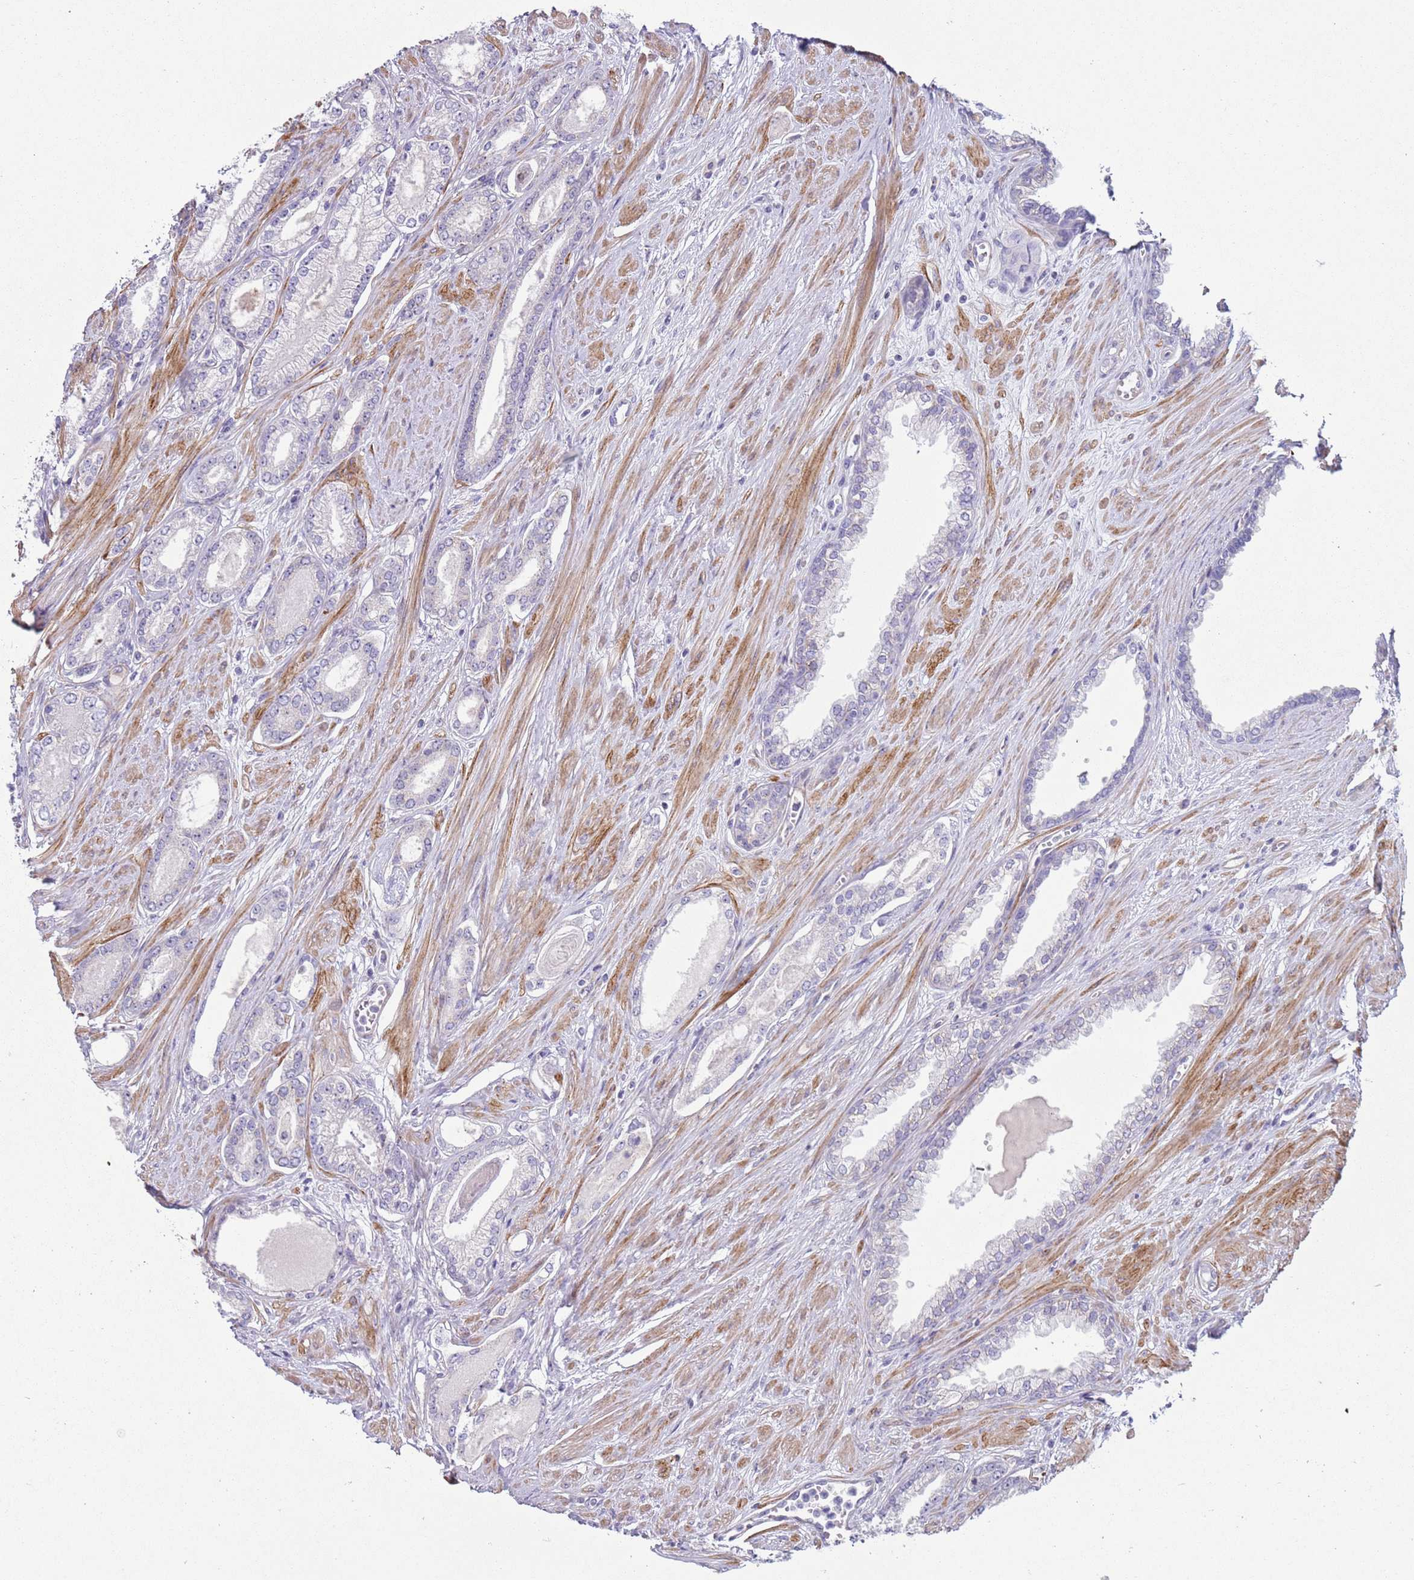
{"staining": {"intensity": "negative", "quantity": "none", "location": "none"}, "tissue": "prostate cancer", "cell_type": "Tumor cells", "image_type": "cancer", "snomed": [{"axis": "morphology", "description": "Adenocarcinoma, Low grade"}, {"axis": "topography", "description": "Prostate"}], "caption": "An immunohistochemistry image of prostate cancer (adenocarcinoma (low-grade)) is shown. There is no staining in tumor cells of prostate cancer (adenocarcinoma (low-grade)).", "gene": "HEATR1", "patient": {"sex": "male", "age": 60}}